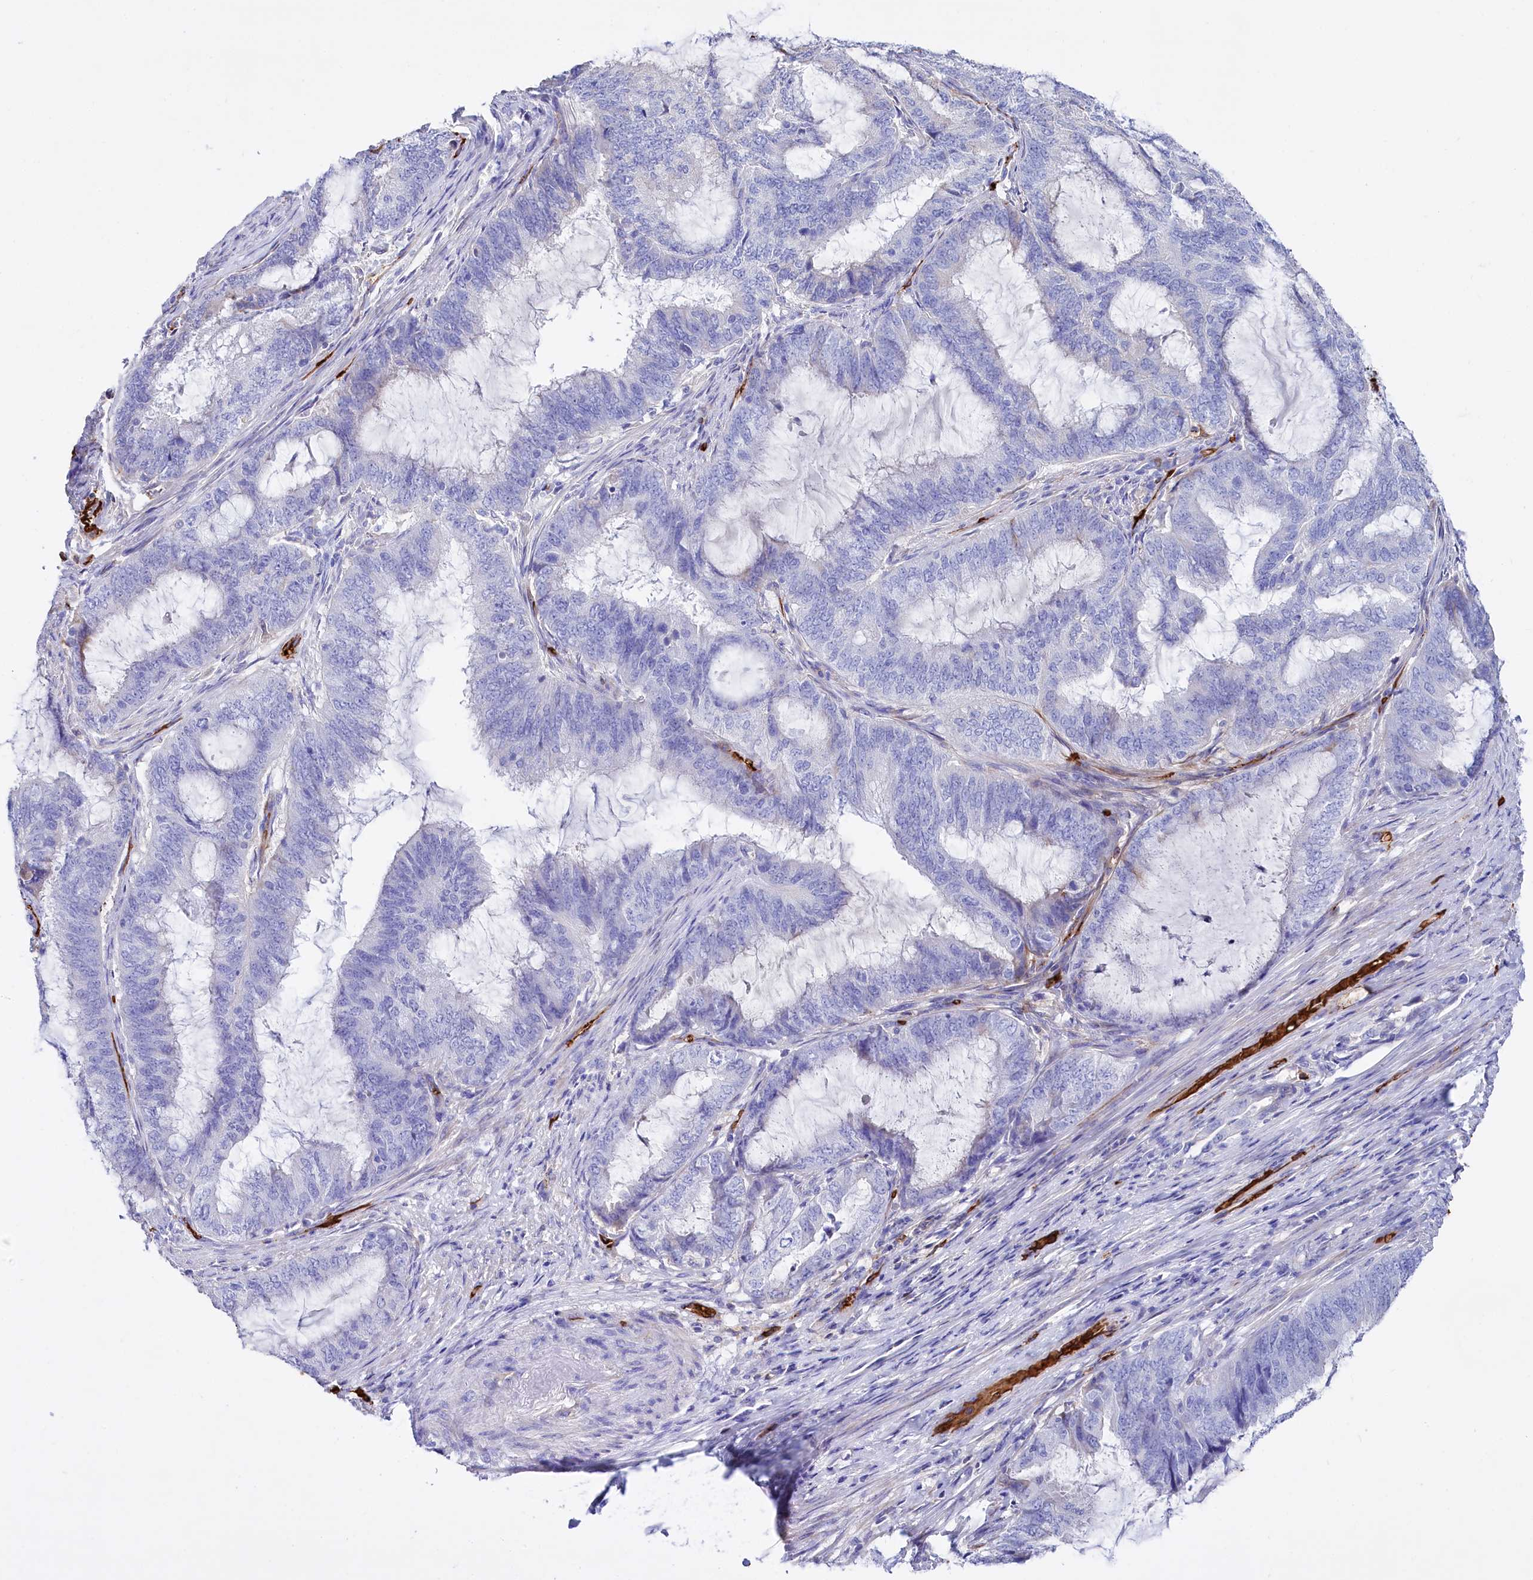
{"staining": {"intensity": "negative", "quantity": "none", "location": "none"}, "tissue": "endometrial cancer", "cell_type": "Tumor cells", "image_type": "cancer", "snomed": [{"axis": "morphology", "description": "Adenocarcinoma, NOS"}, {"axis": "topography", "description": "Endometrium"}], "caption": "Photomicrograph shows no protein staining in tumor cells of endometrial adenocarcinoma tissue.", "gene": "RPUSD3", "patient": {"sex": "female", "age": 51}}